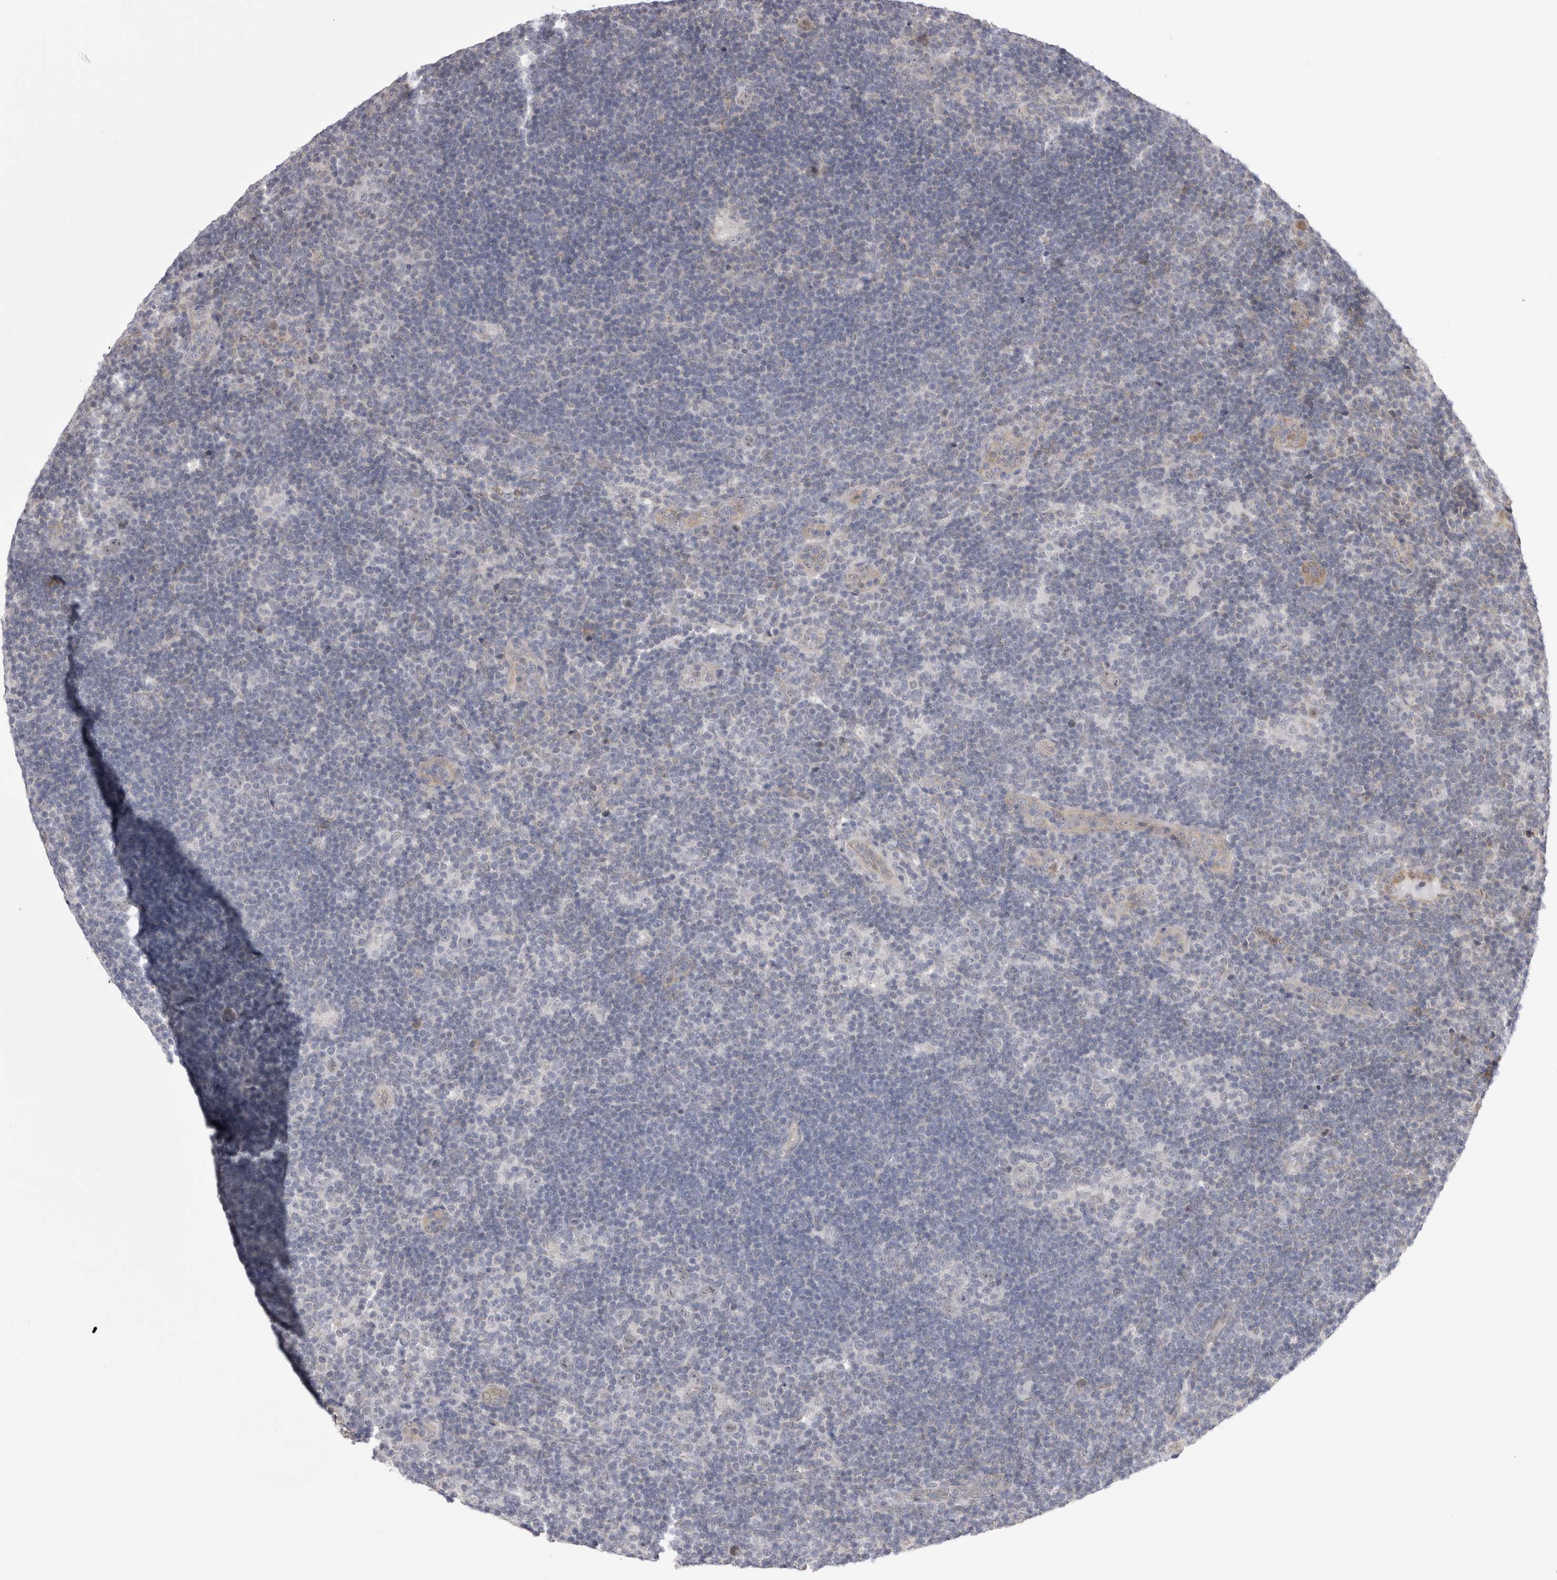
{"staining": {"intensity": "negative", "quantity": "none", "location": "none"}, "tissue": "lymphoma", "cell_type": "Tumor cells", "image_type": "cancer", "snomed": [{"axis": "morphology", "description": "Hodgkin's disease, NOS"}, {"axis": "topography", "description": "Lymph node"}], "caption": "Immunohistochemical staining of lymphoma reveals no significant positivity in tumor cells.", "gene": "CHIC2", "patient": {"sex": "female", "age": 57}}